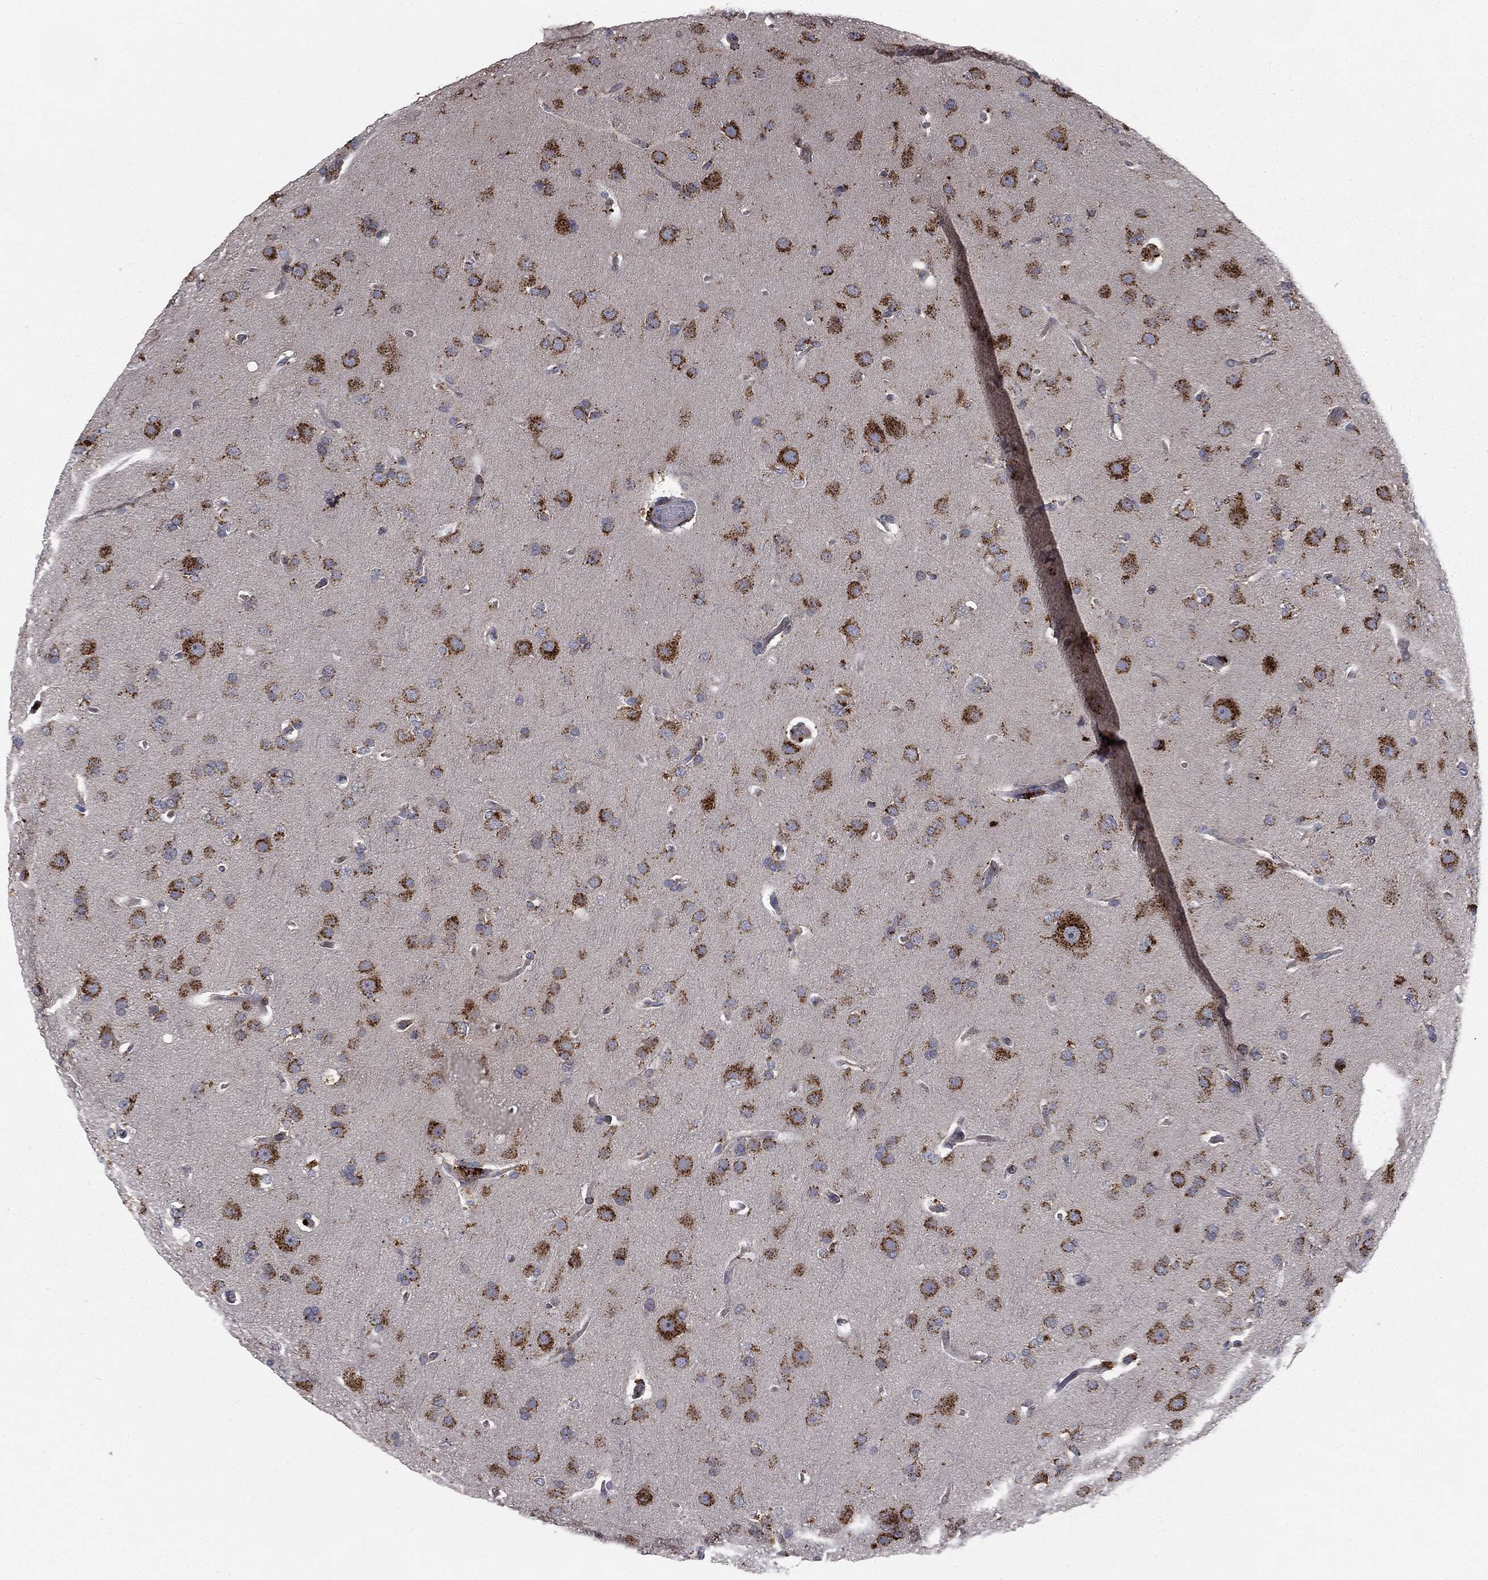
{"staining": {"intensity": "strong", "quantity": ">75%", "location": "cytoplasmic/membranous"}, "tissue": "glioma", "cell_type": "Tumor cells", "image_type": "cancer", "snomed": [{"axis": "morphology", "description": "Glioma, malignant, Low grade"}, {"axis": "topography", "description": "Brain"}], "caption": "Strong cytoplasmic/membranous positivity for a protein is present in approximately >75% of tumor cells of malignant glioma (low-grade) using immunohistochemistry.", "gene": "CTSA", "patient": {"sex": "male", "age": 41}}